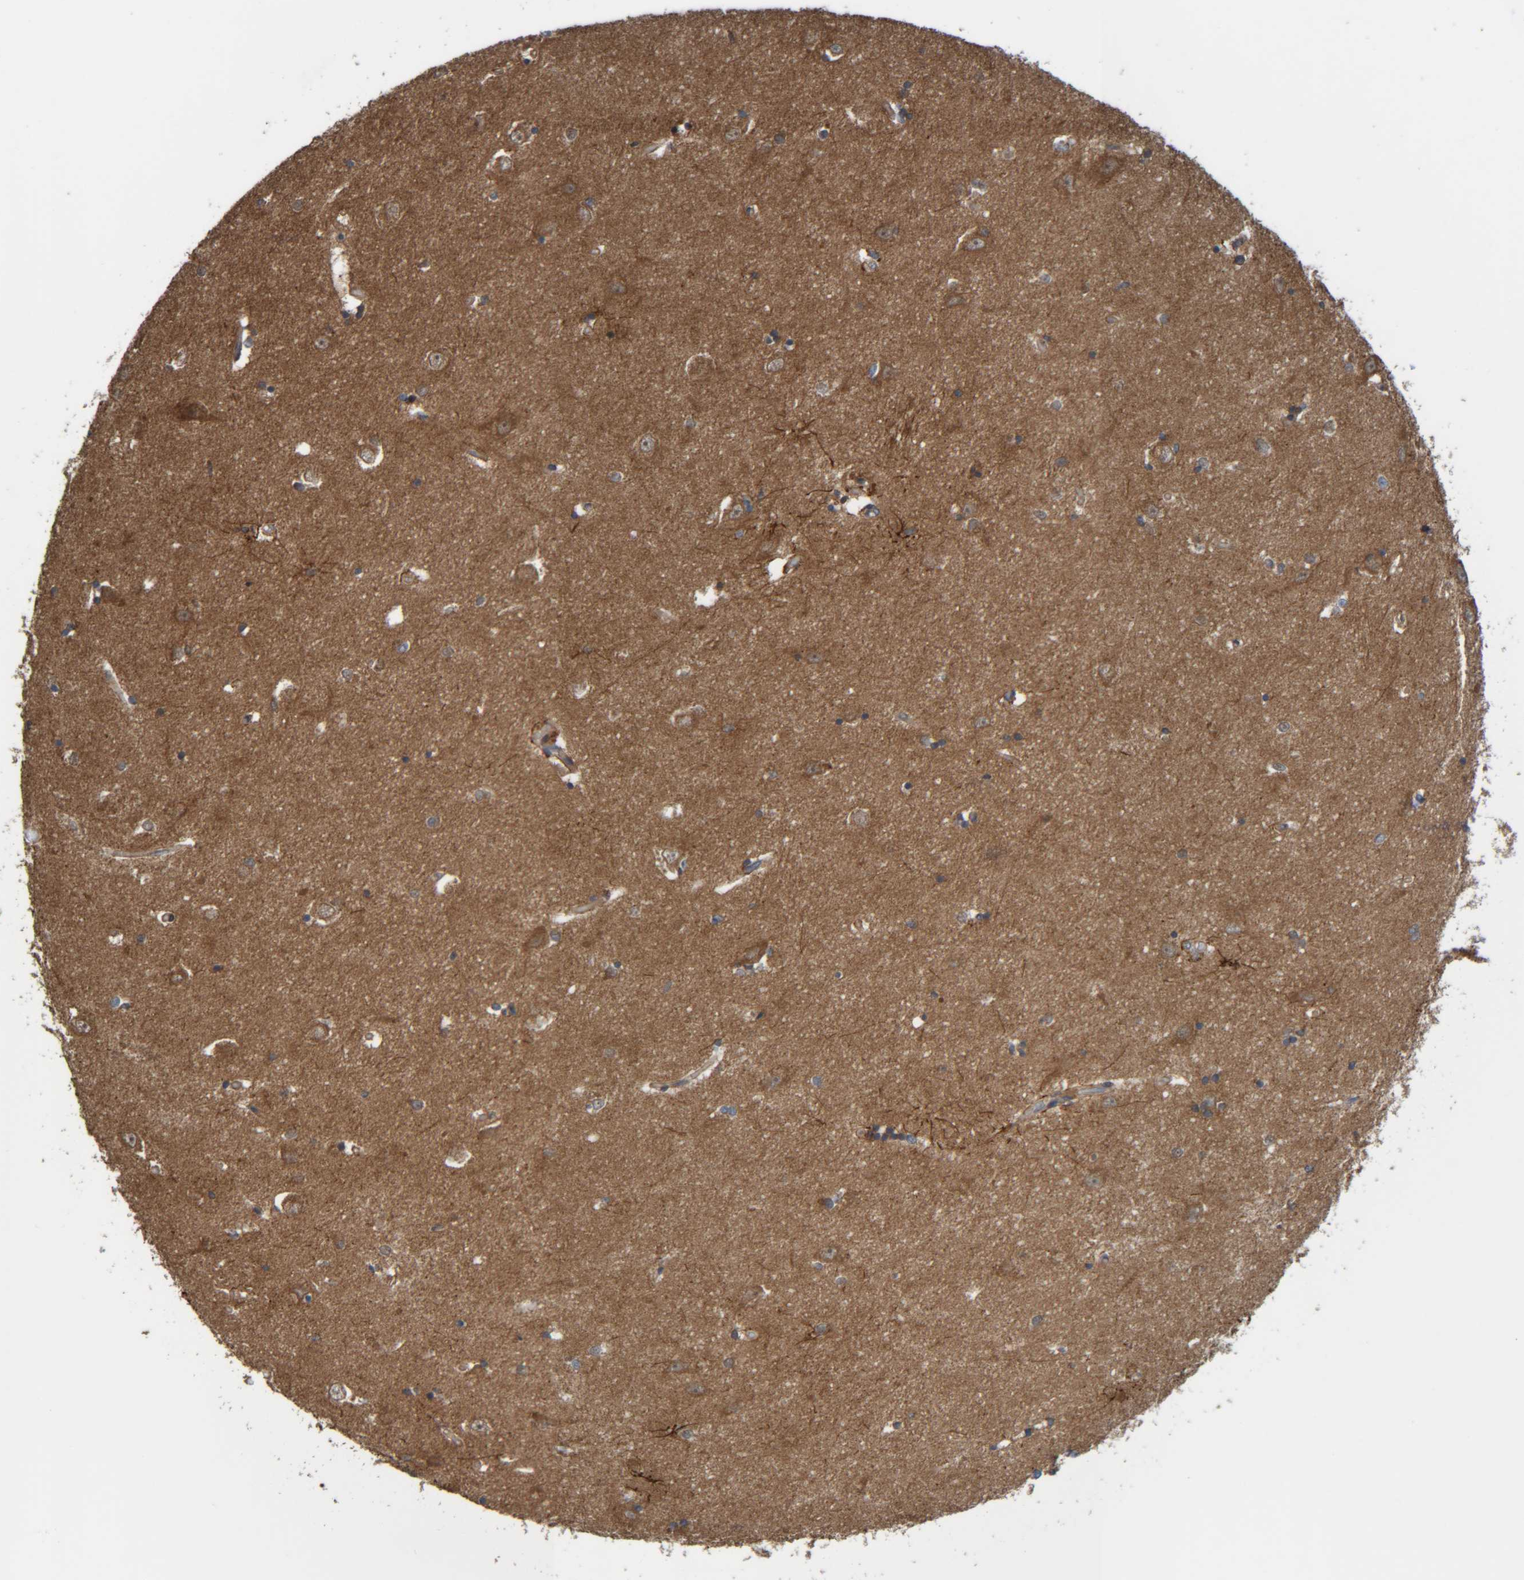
{"staining": {"intensity": "moderate", "quantity": ">75%", "location": "cytoplasmic/membranous"}, "tissue": "hippocampus", "cell_type": "Glial cells", "image_type": "normal", "snomed": [{"axis": "morphology", "description": "Normal tissue, NOS"}, {"axis": "topography", "description": "Hippocampus"}], "caption": "Immunohistochemical staining of unremarkable human hippocampus demonstrates moderate cytoplasmic/membranous protein positivity in approximately >75% of glial cells. (DAB IHC with brightfield microscopy, high magnification).", "gene": "CCDC57", "patient": {"sex": "male", "age": 45}}